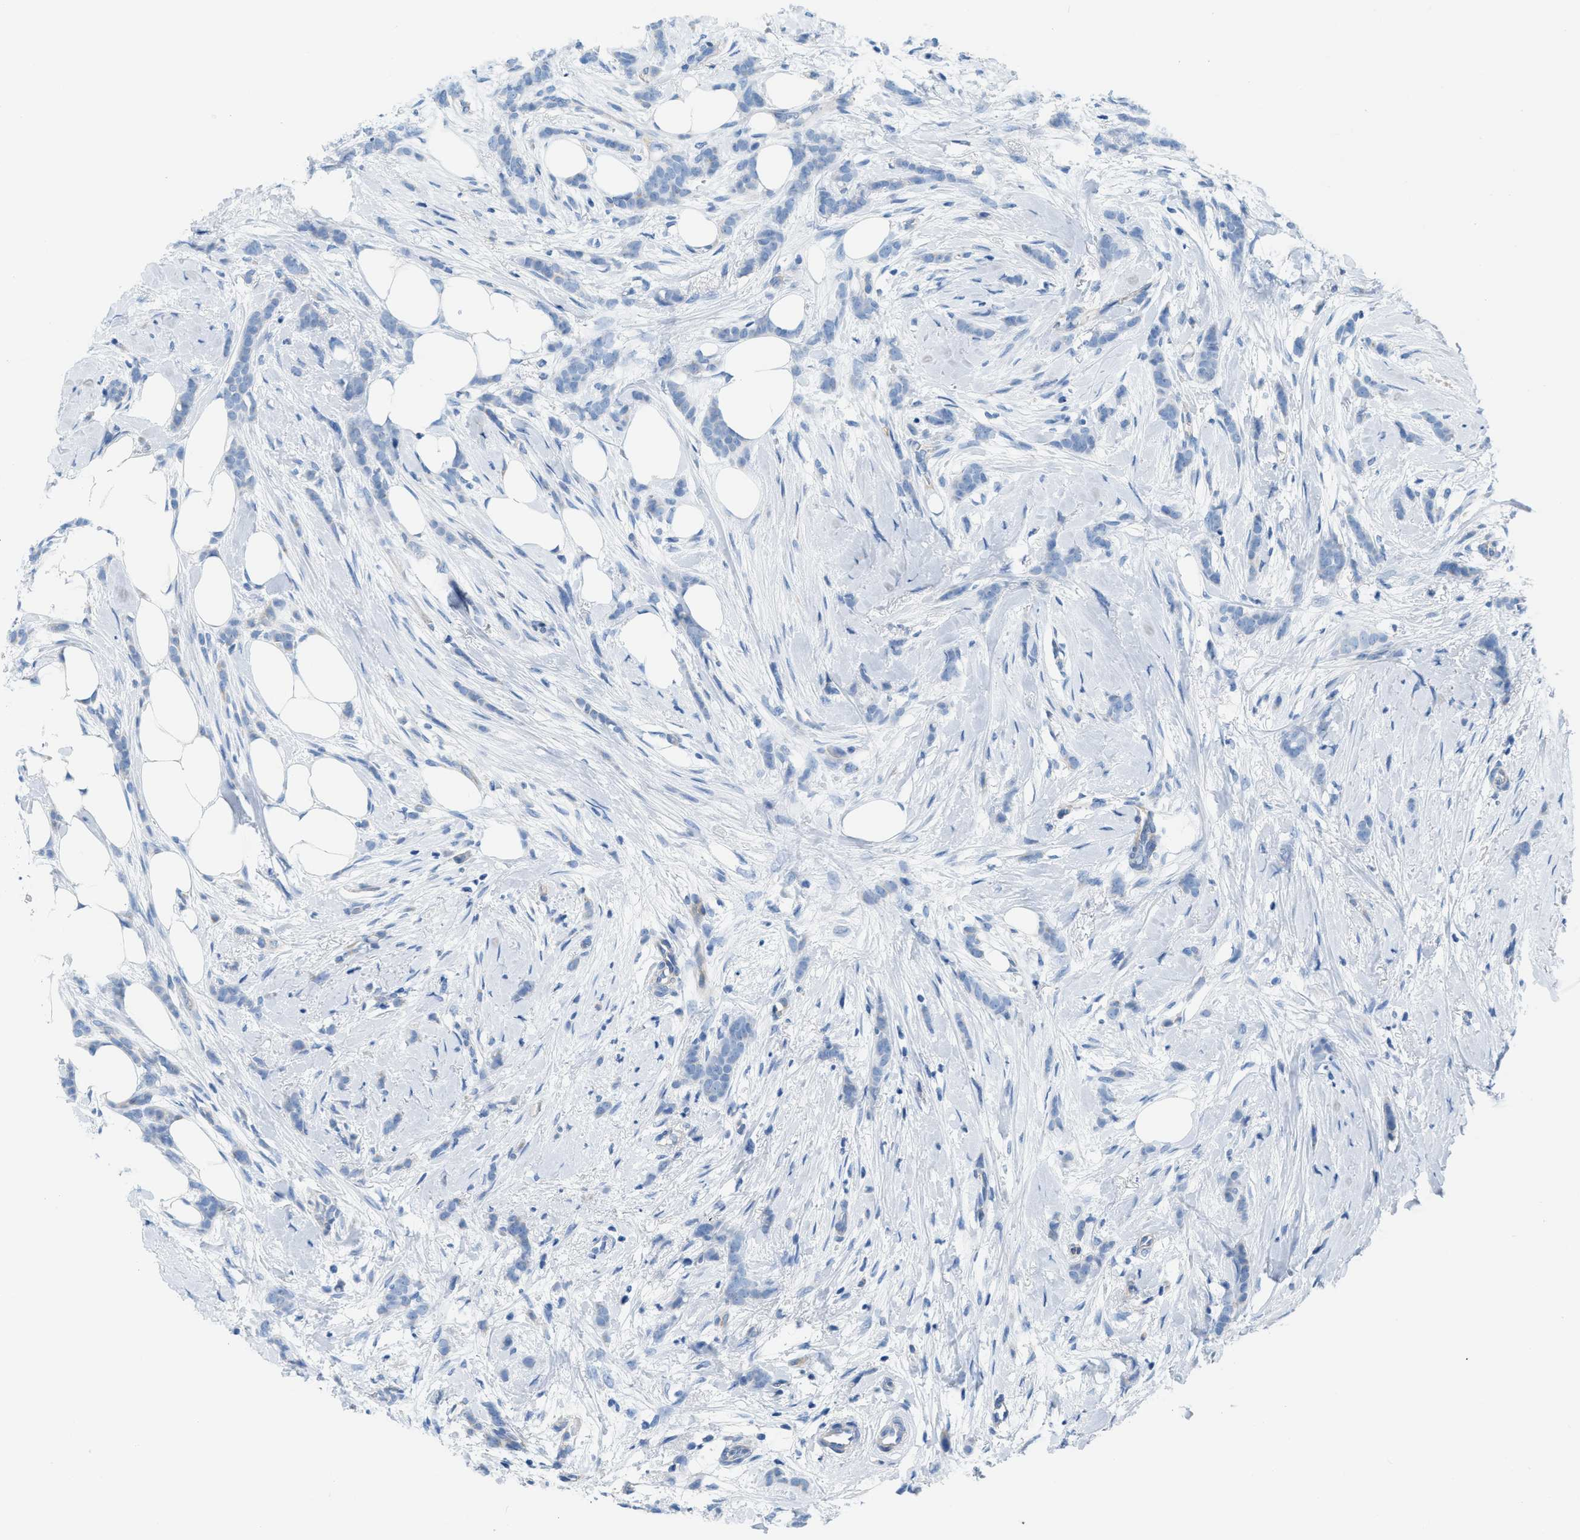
{"staining": {"intensity": "negative", "quantity": "none", "location": "none"}, "tissue": "breast cancer", "cell_type": "Tumor cells", "image_type": "cancer", "snomed": [{"axis": "morphology", "description": "Lobular carcinoma, in situ"}, {"axis": "morphology", "description": "Lobular carcinoma"}, {"axis": "topography", "description": "Breast"}], "caption": "DAB (3,3'-diaminobenzidine) immunohistochemical staining of breast cancer (lobular carcinoma) exhibits no significant positivity in tumor cells. (DAB (3,3'-diaminobenzidine) immunohistochemistry visualized using brightfield microscopy, high magnification).", "gene": "ASGR1", "patient": {"sex": "female", "age": 41}}